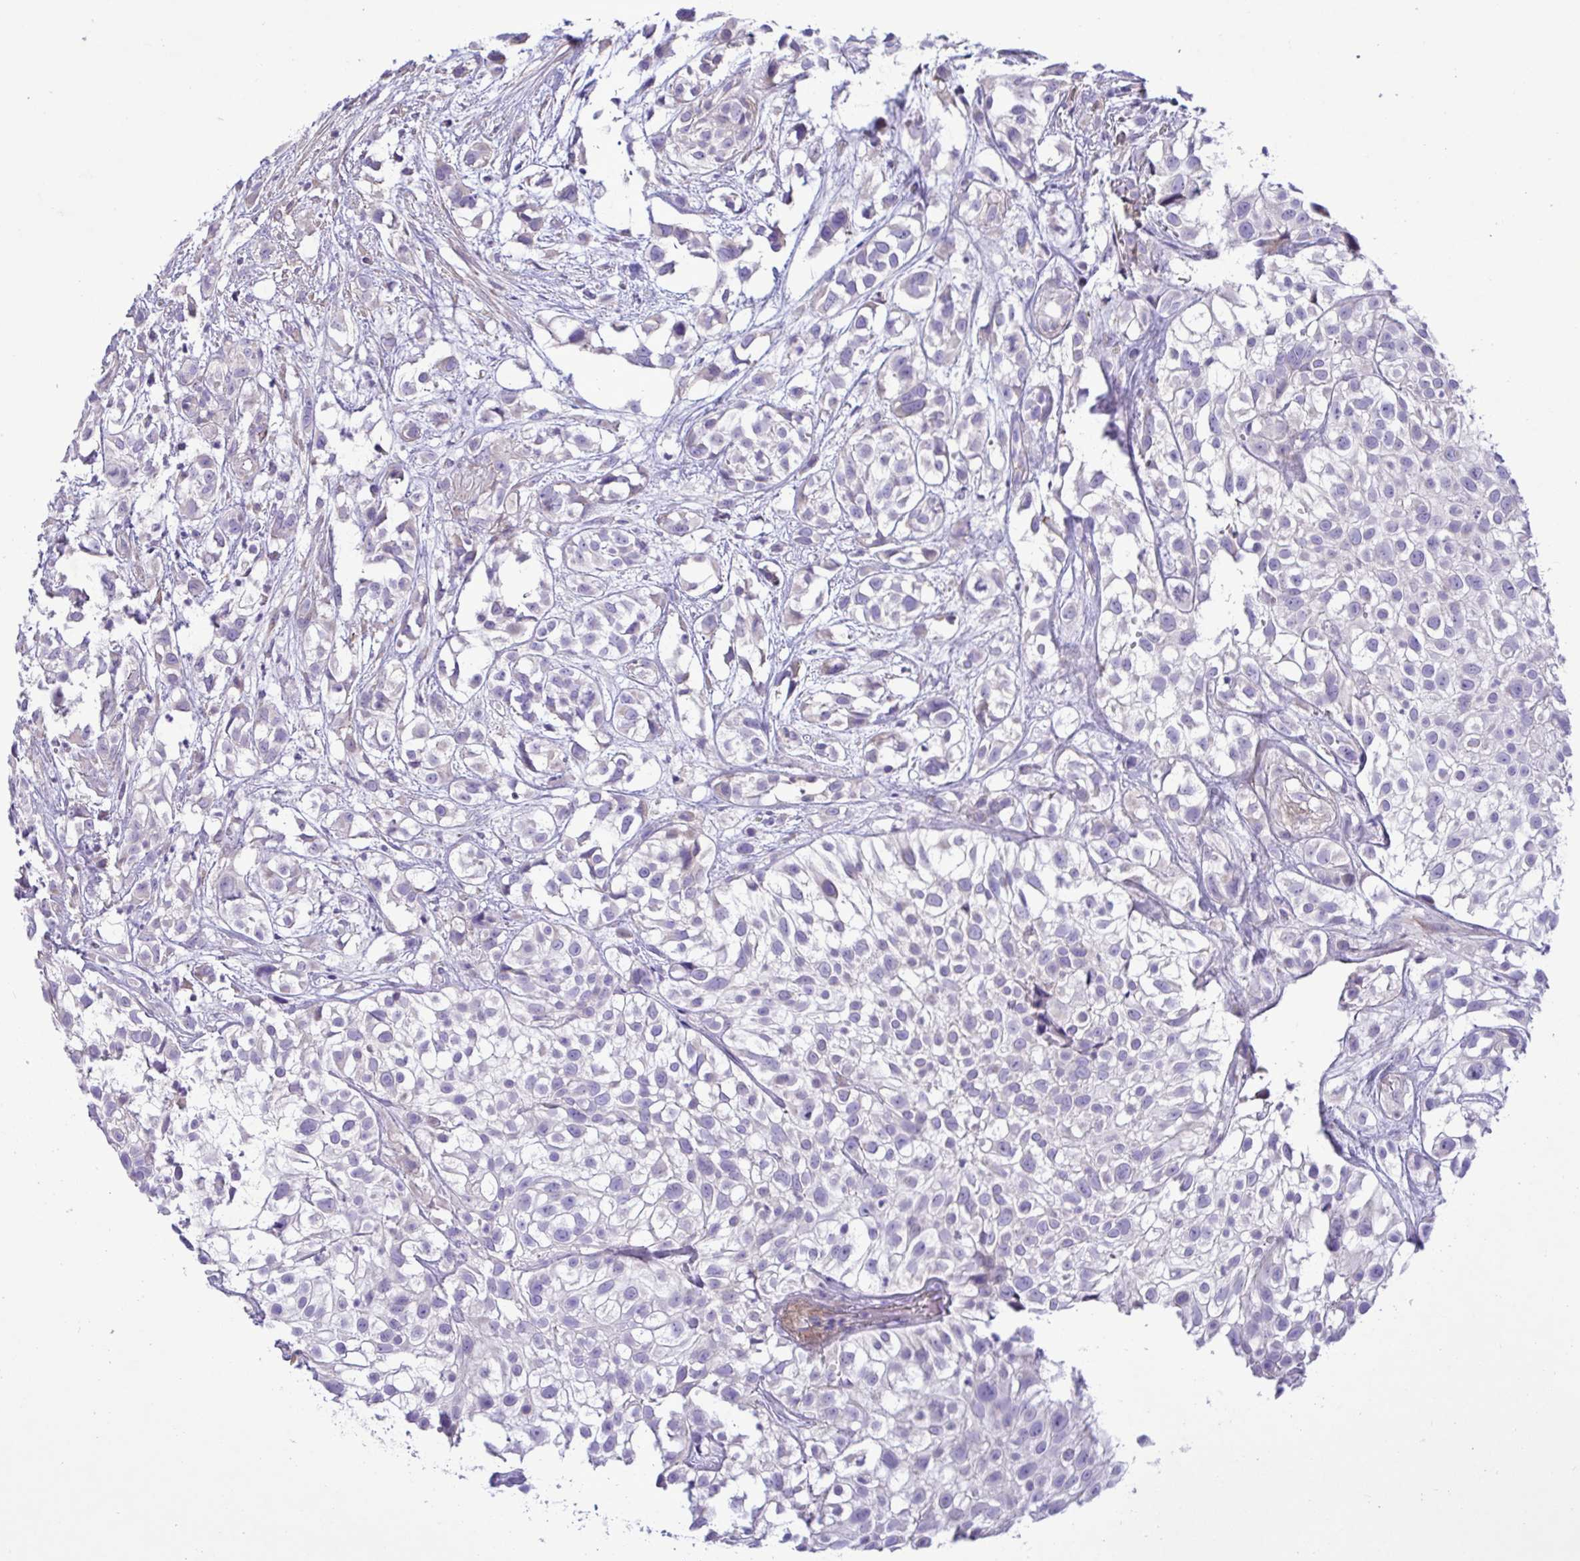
{"staining": {"intensity": "negative", "quantity": "none", "location": "none"}, "tissue": "urothelial cancer", "cell_type": "Tumor cells", "image_type": "cancer", "snomed": [{"axis": "morphology", "description": "Urothelial carcinoma, High grade"}, {"axis": "topography", "description": "Urinary bladder"}], "caption": "Immunohistochemical staining of high-grade urothelial carcinoma exhibits no significant expression in tumor cells.", "gene": "FAM86B1", "patient": {"sex": "male", "age": 56}}